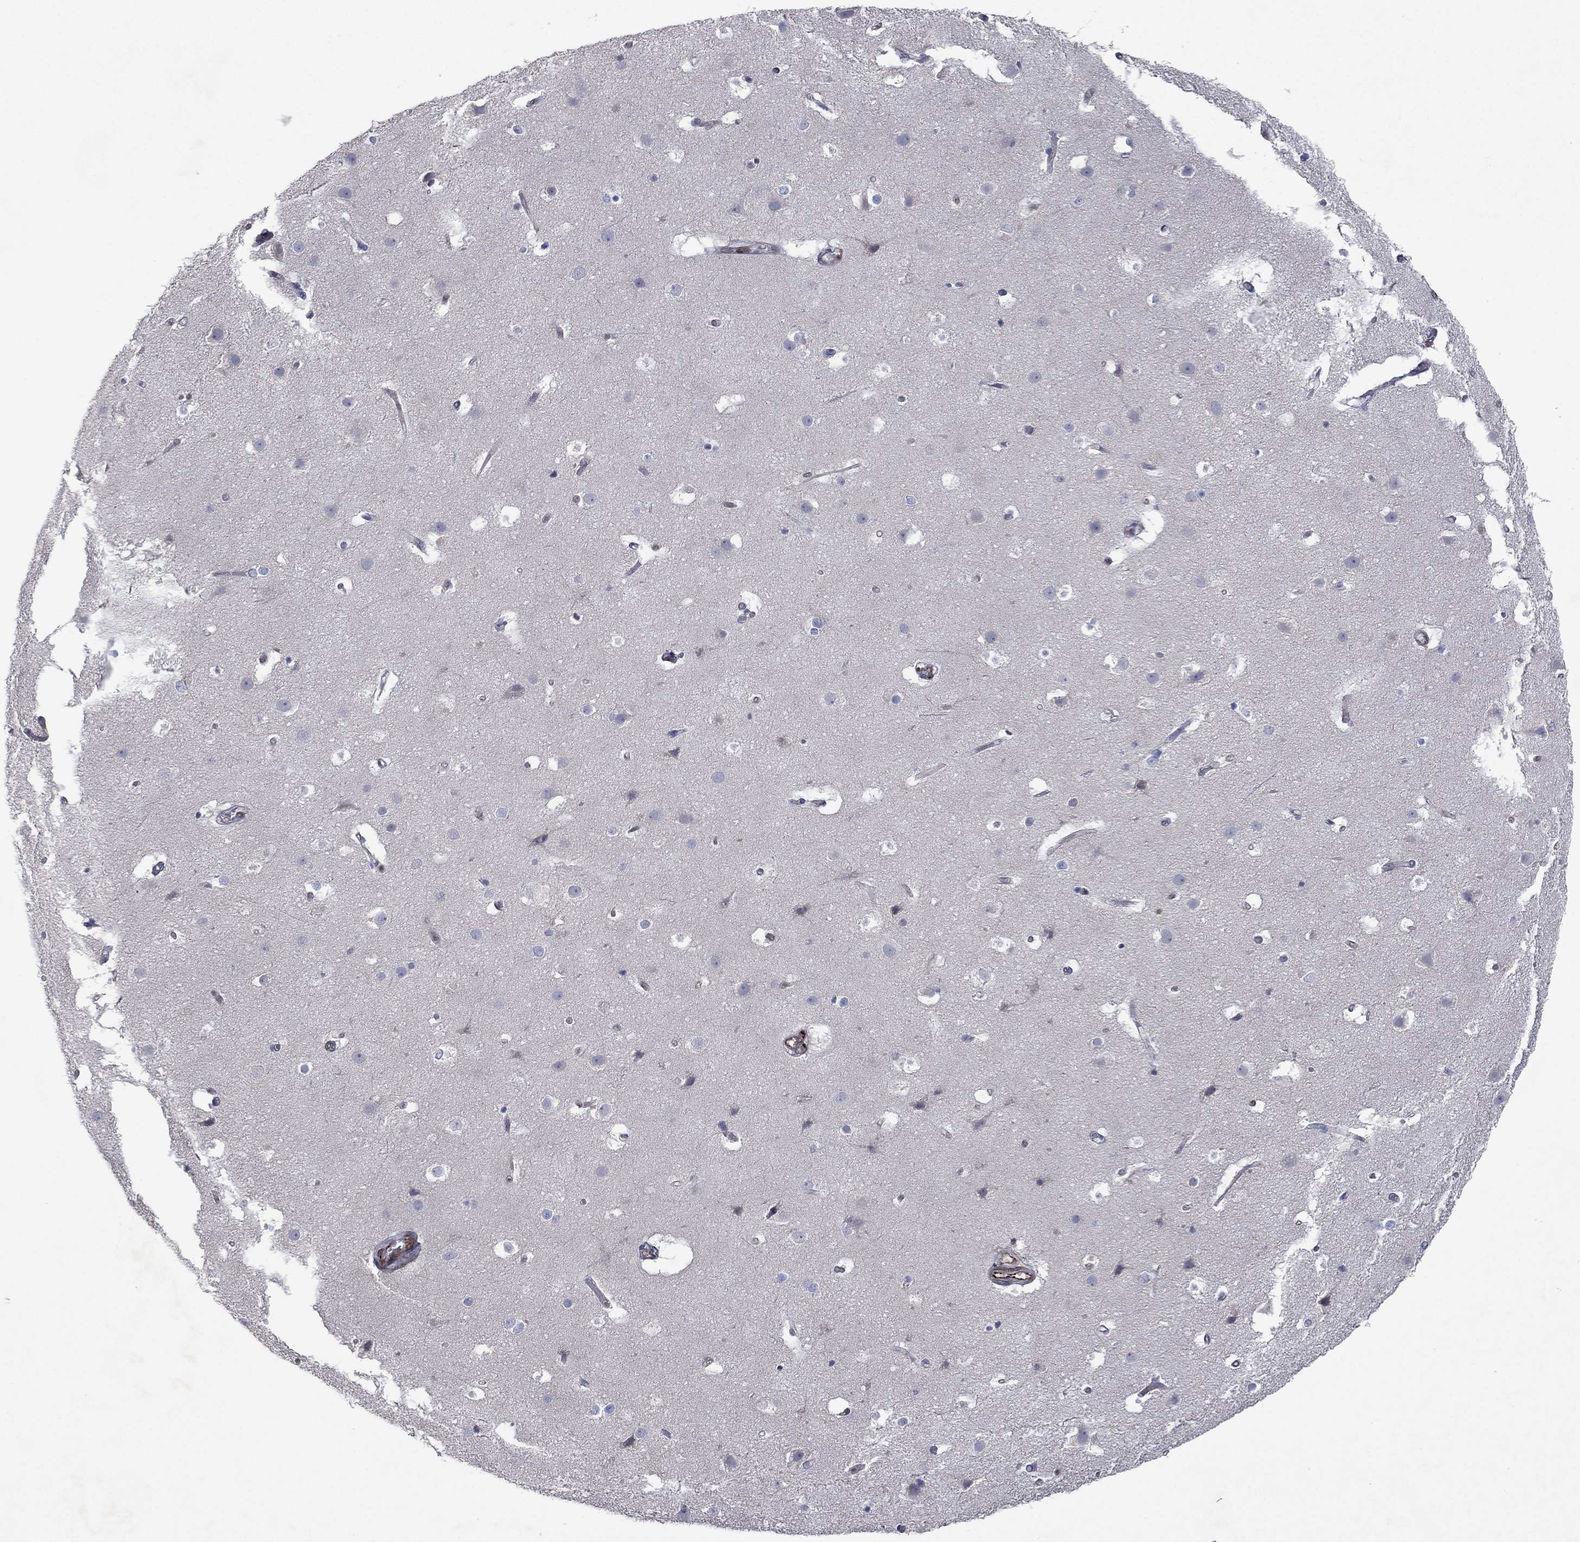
{"staining": {"intensity": "negative", "quantity": "none", "location": "none"}, "tissue": "cerebral cortex", "cell_type": "Endothelial cells", "image_type": "normal", "snomed": [{"axis": "morphology", "description": "Normal tissue, NOS"}, {"axis": "topography", "description": "Cerebral cortex"}], "caption": "Immunohistochemistry (IHC) micrograph of unremarkable cerebral cortex: human cerebral cortex stained with DAB displays no significant protein expression in endothelial cells.", "gene": "FLI1", "patient": {"sex": "female", "age": 52}}